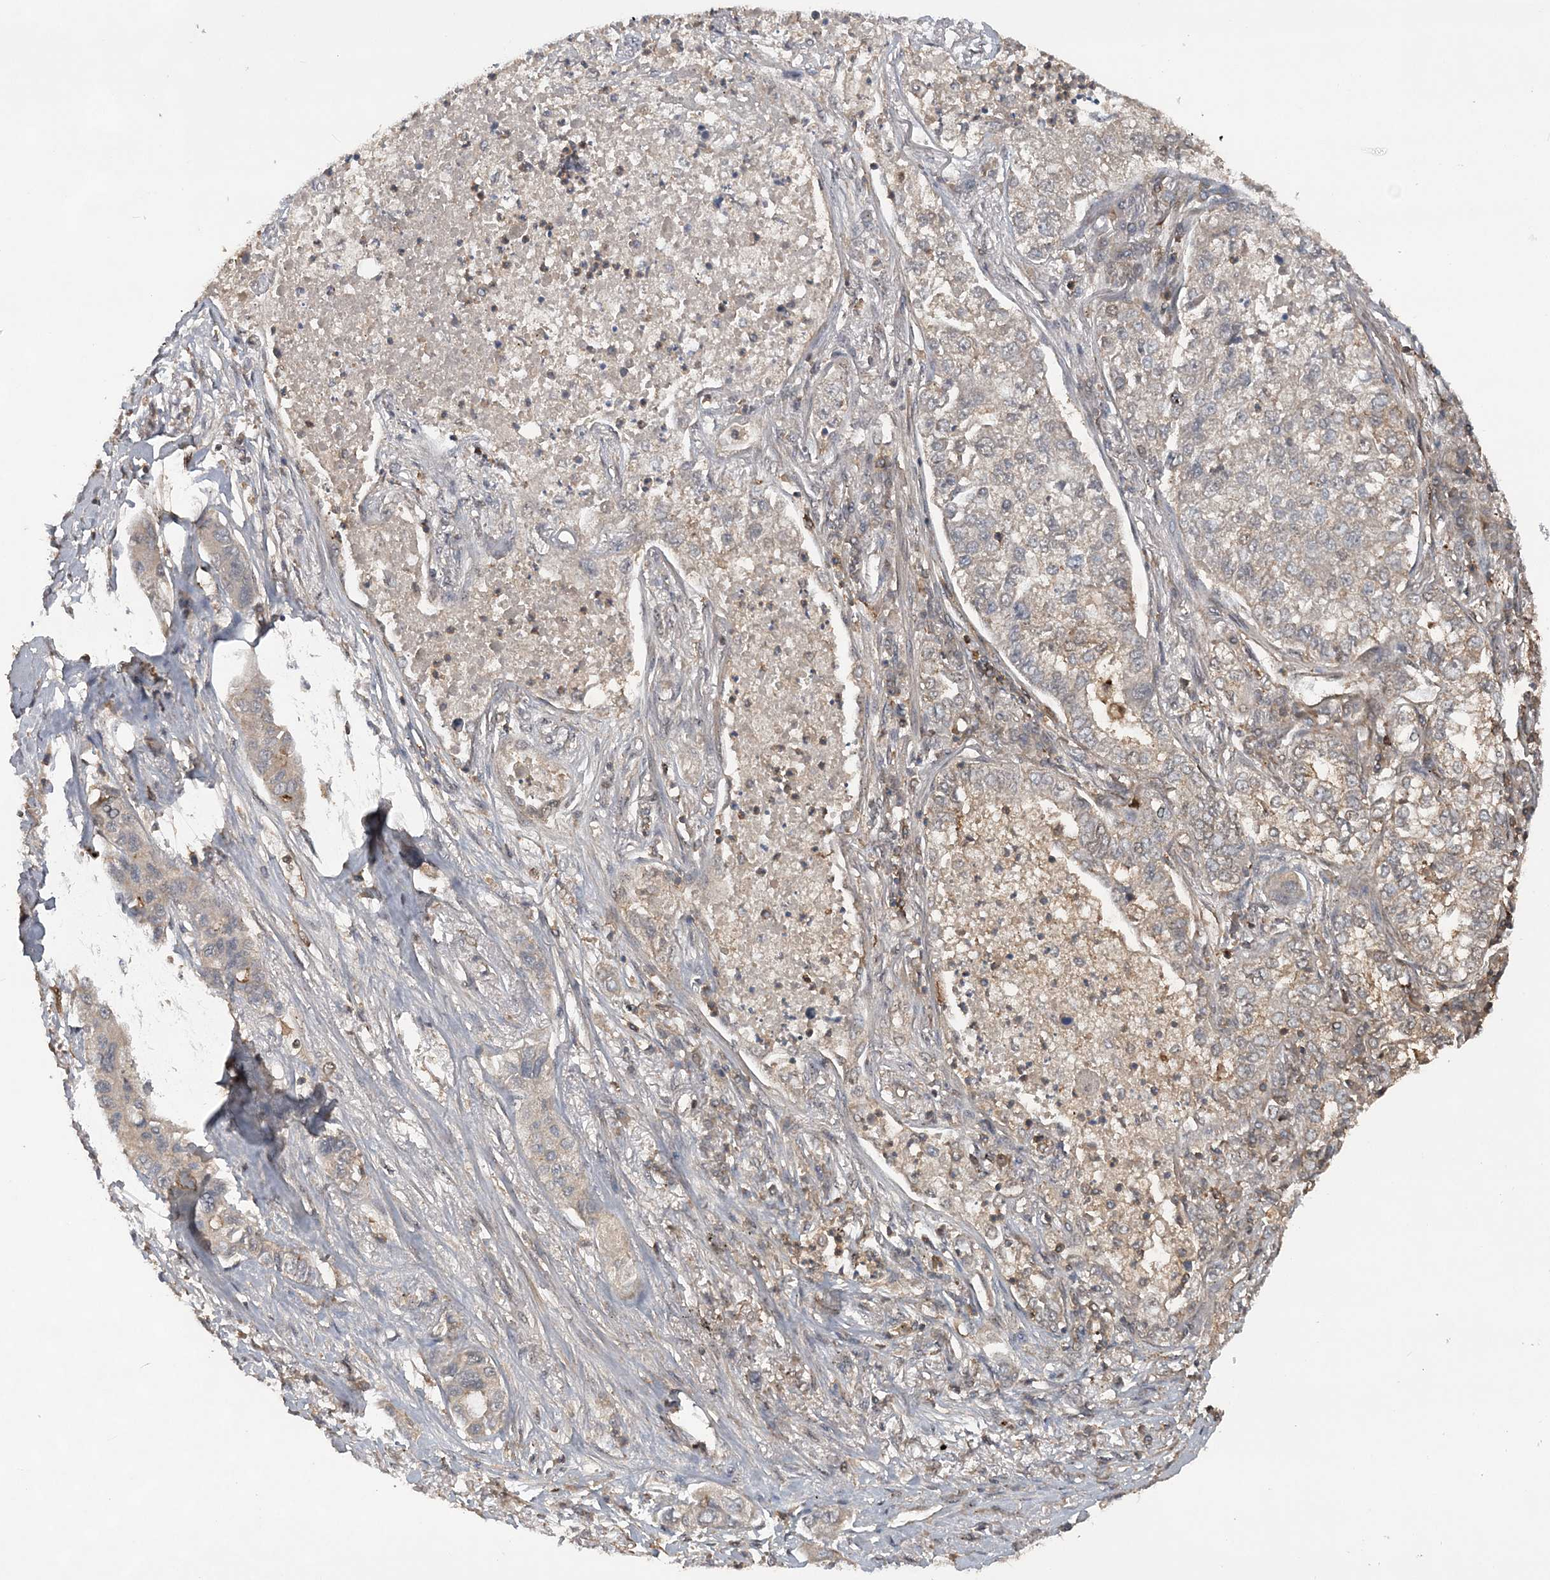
{"staining": {"intensity": "weak", "quantity": "<25%", "location": "cytoplasmic/membranous"}, "tissue": "lung cancer", "cell_type": "Tumor cells", "image_type": "cancer", "snomed": [{"axis": "morphology", "description": "Adenocarcinoma, NOS"}, {"axis": "topography", "description": "Lung"}], "caption": "This histopathology image is of lung cancer stained with IHC to label a protein in brown with the nuclei are counter-stained blue. There is no staining in tumor cells. (DAB (3,3'-diaminobenzidine) IHC visualized using brightfield microscopy, high magnification).", "gene": "LACC1", "patient": {"sex": "male", "age": 49}}